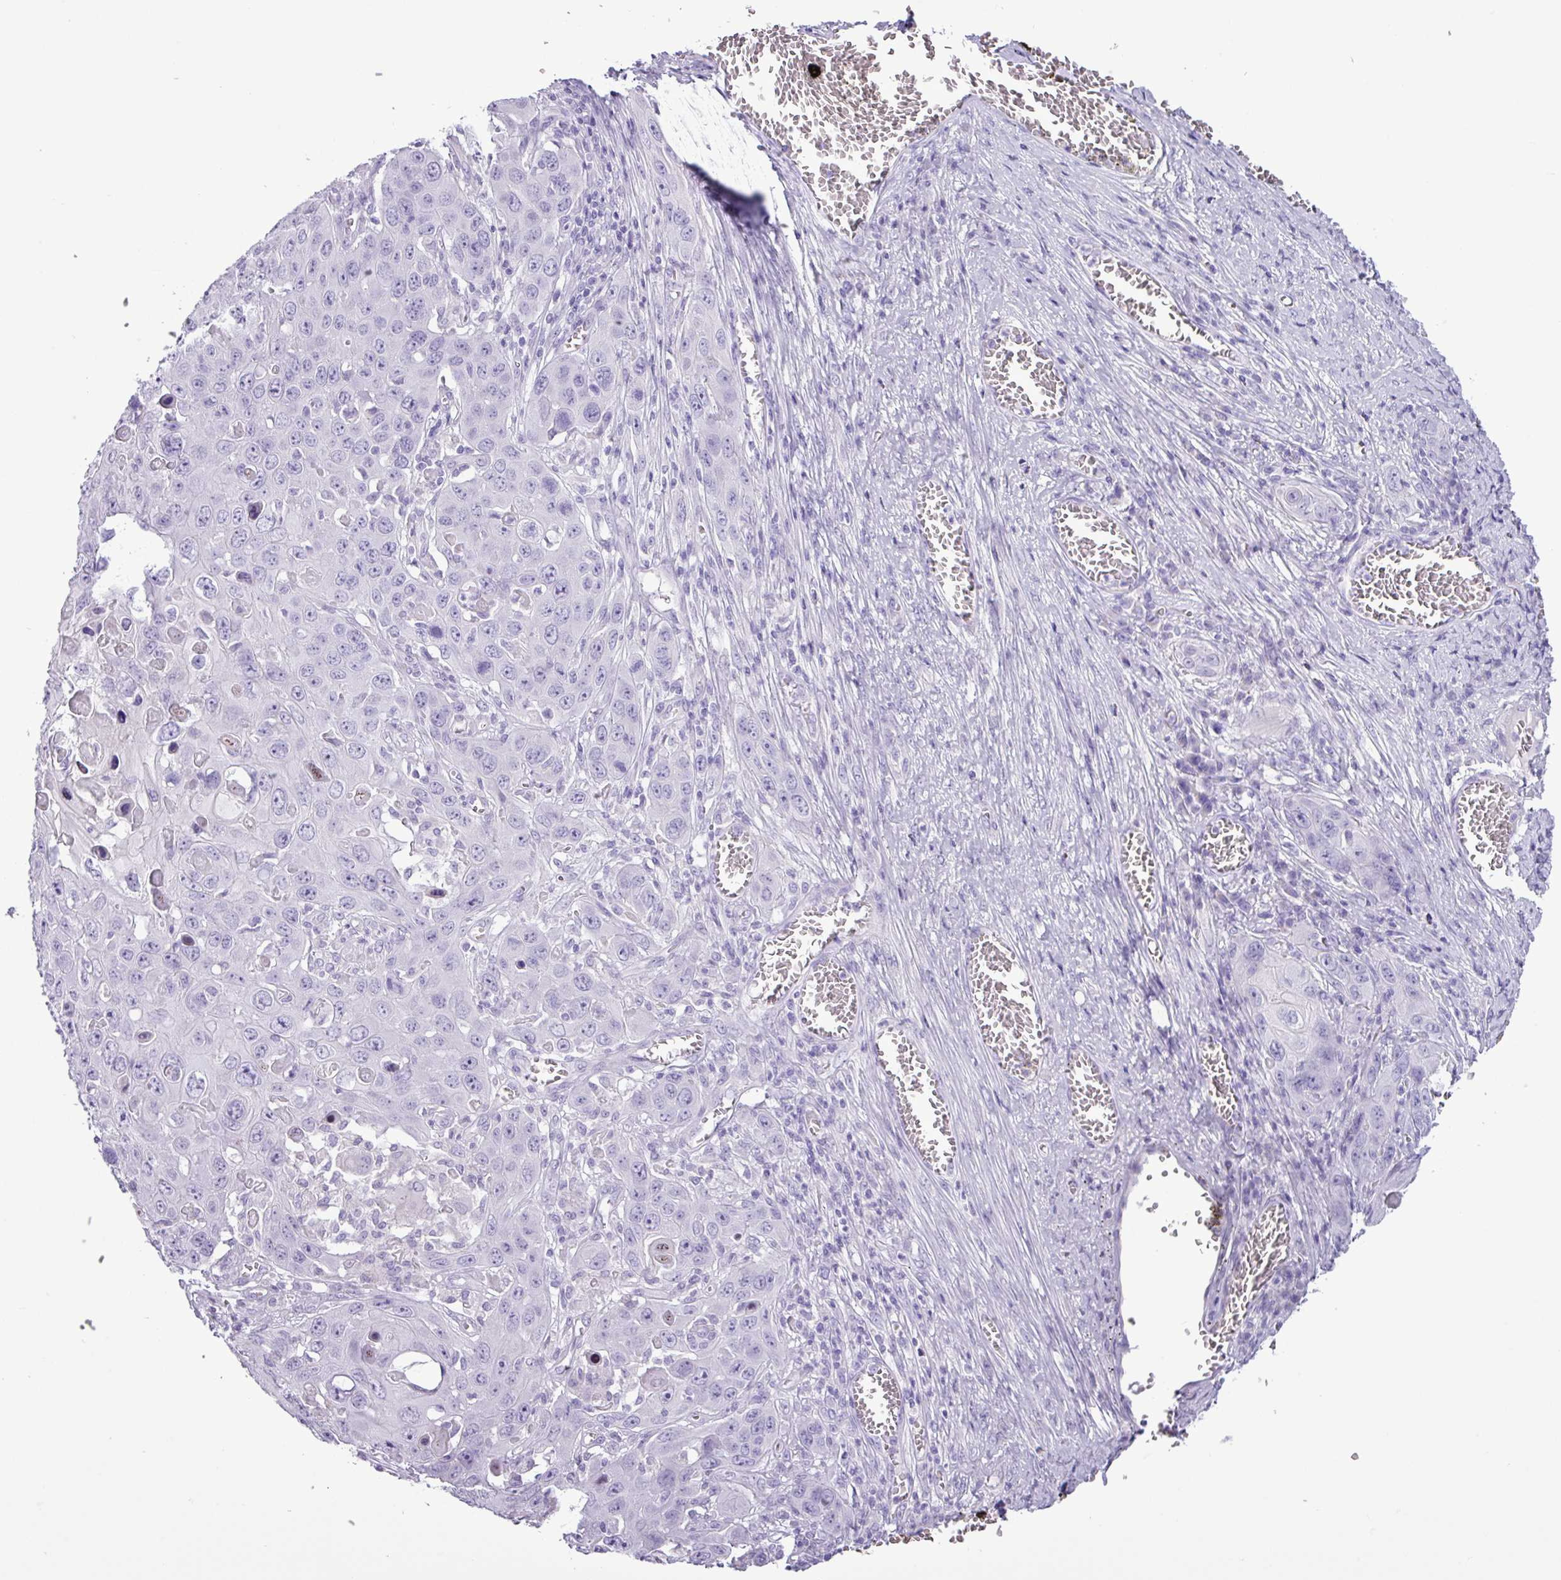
{"staining": {"intensity": "negative", "quantity": "none", "location": "none"}, "tissue": "skin cancer", "cell_type": "Tumor cells", "image_type": "cancer", "snomed": [{"axis": "morphology", "description": "Squamous cell carcinoma, NOS"}, {"axis": "topography", "description": "Skin"}], "caption": "Immunohistochemistry (IHC) micrograph of squamous cell carcinoma (skin) stained for a protein (brown), which reveals no expression in tumor cells.", "gene": "ALDH3A1", "patient": {"sex": "male", "age": 55}}